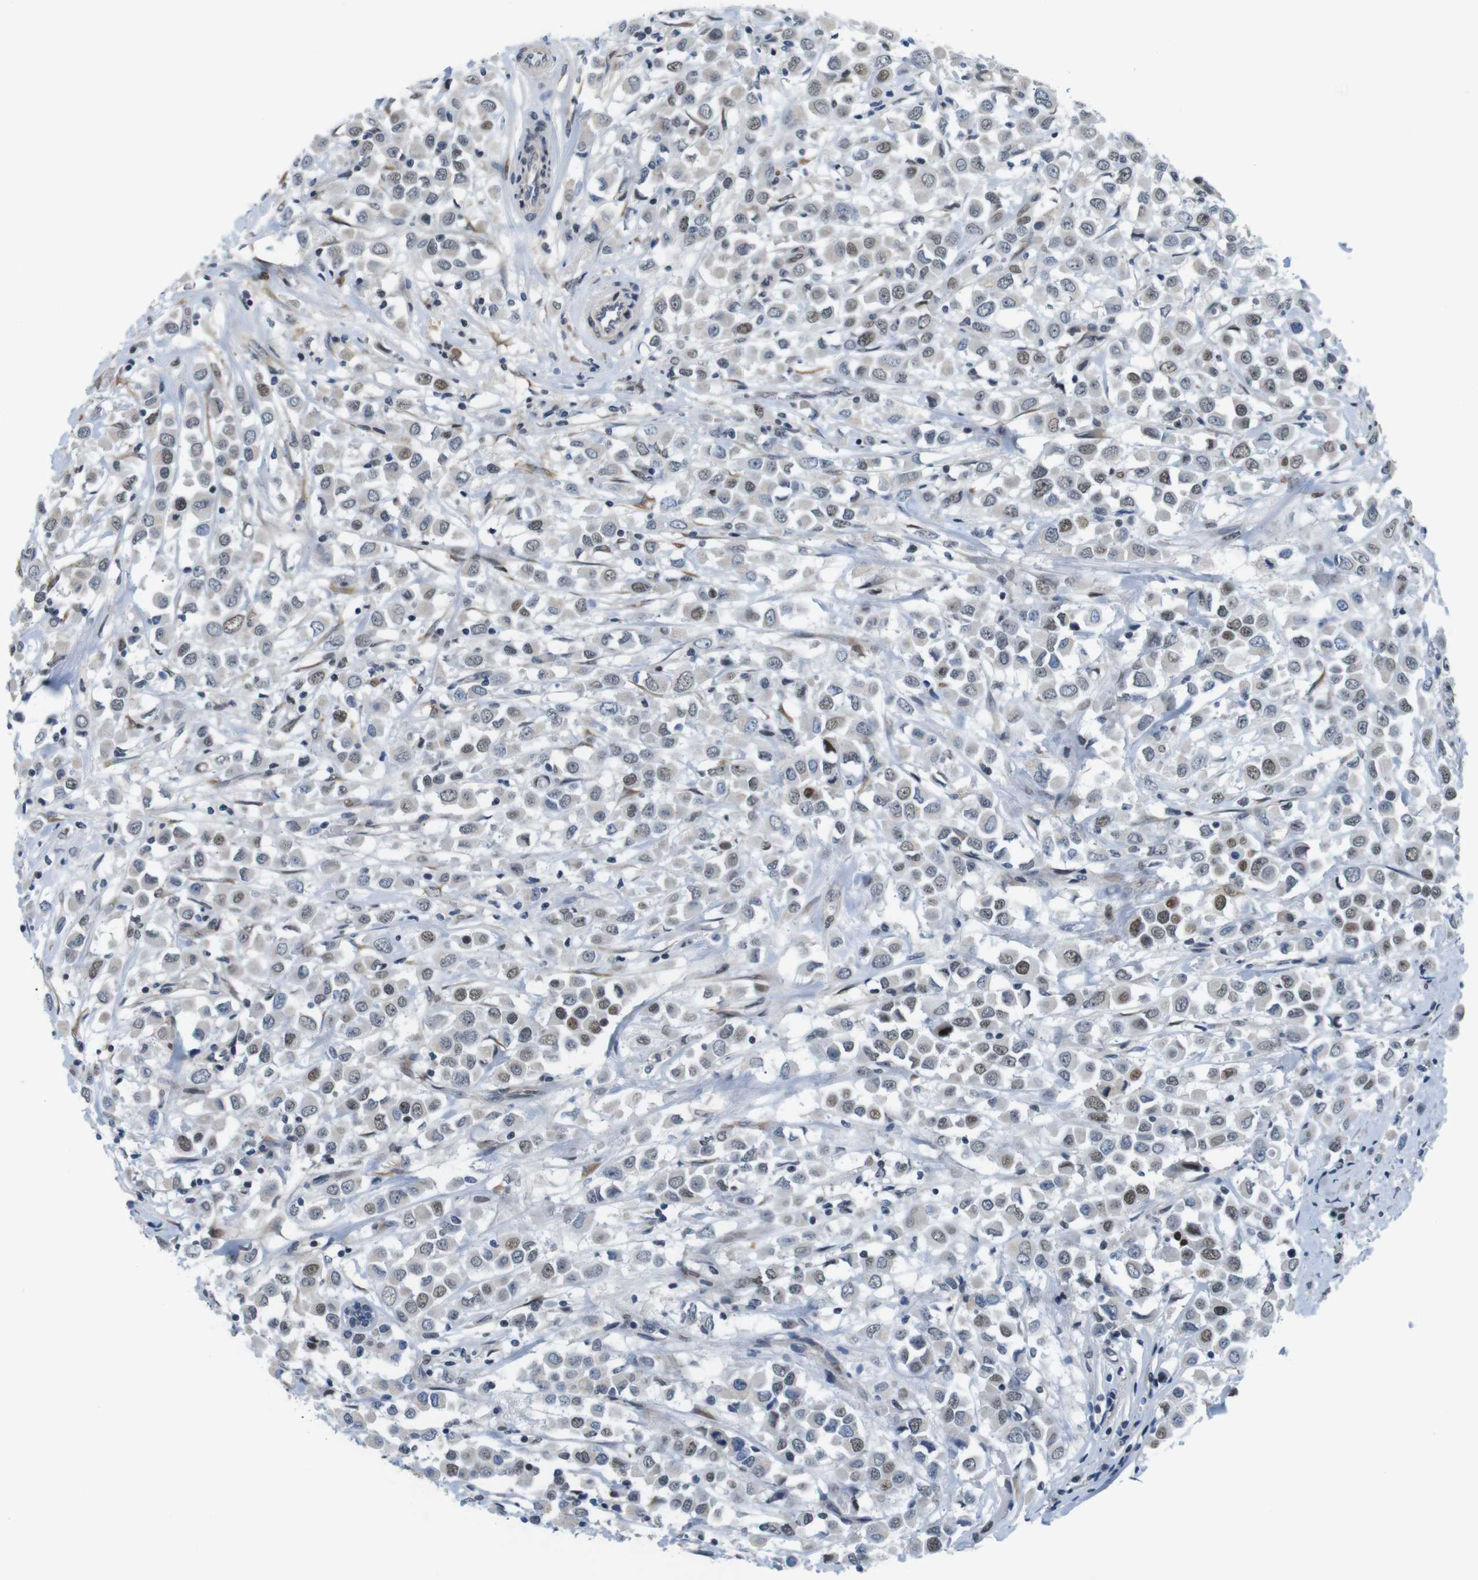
{"staining": {"intensity": "weak", "quantity": "25%-75%", "location": "nuclear"}, "tissue": "breast cancer", "cell_type": "Tumor cells", "image_type": "cancer", "snomed": [{"axis": "morphology", "description": "Duct carcinoma"}, {"axis": "topography", "description": "Breast"}], "caption": "A histopathology image showing weak nuclear expression in about 25%-75% of tumor cells in breast invasive ductal carcinoma, as visualized by brown immunohistochemical staining.", "gene": "SMCO2", "patient": {"sex": "female", "age": 61}}